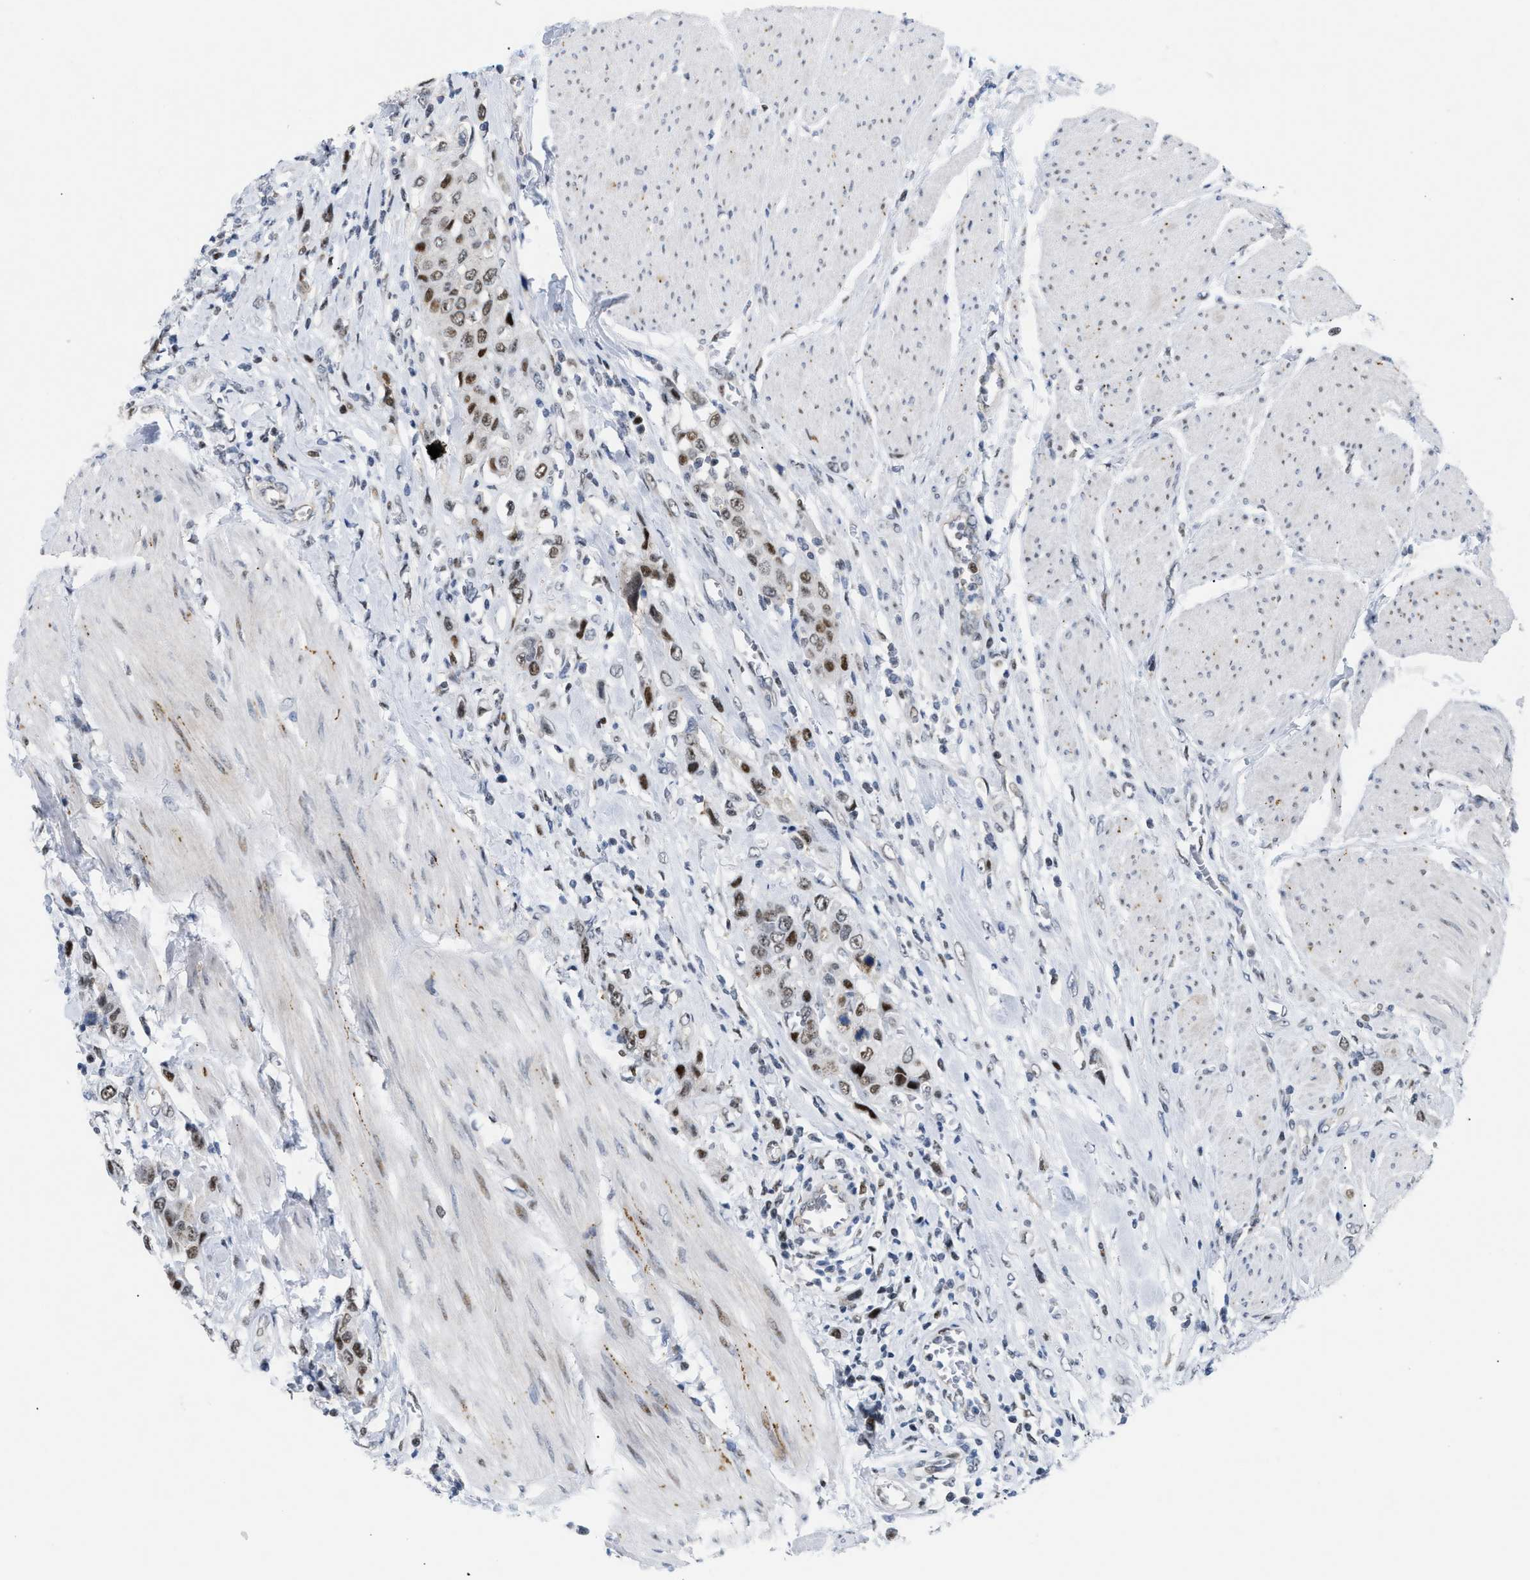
{"staining": {"intensity": "strong", "quantity": ">75%", "location": "nuclear"}, "tissue": "urothelial cancer", "cell_type": "Tumor cells", "image_type": "cancer", "snomed": [{"axis": "morphology", "description": "Urothelial carcinoma, High grade"}, {"axis": "topography", "description": "Urinary bladder"}], "caption": "High-magnification brightfield microscopy of urothelial cancer stained with DAB (brown) and counterstained with hematoxylin (blue). tumor cells exhibit strong nuclear expression is identified in approximately>75% of cells. (DAB (3,3'-diaminobenzidine) IHC with brightfield microscopy, high magnification).", "gene": "MED1", "patient": {"sex": "male", "age": 50}}